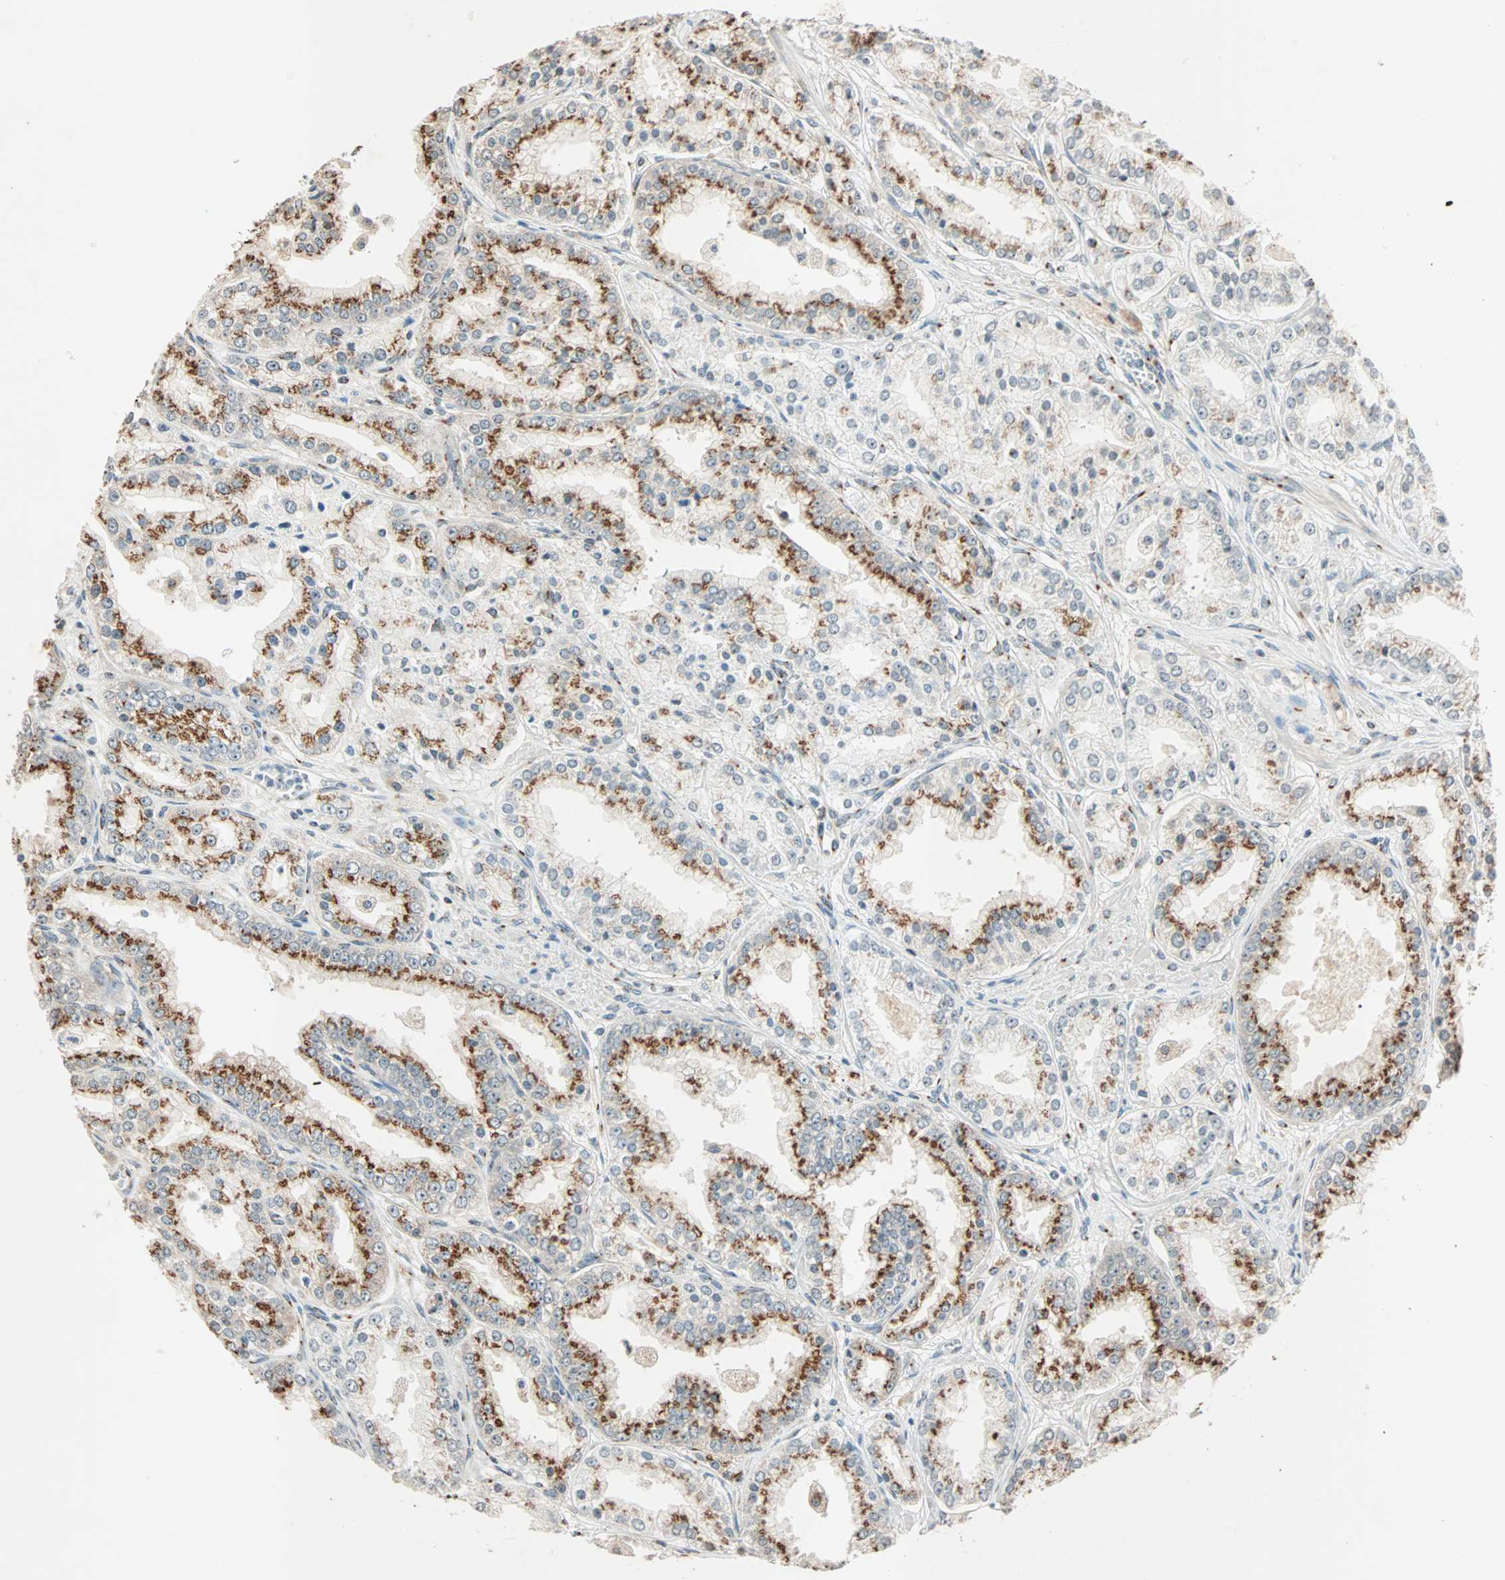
{"staining": {"intensity": "moderate", "quantity": "25%-75%", "location": "cytoplasmic/membranous"}, "tissue": "prostate cancer", "cell_type": "Tumor cells", "image_type": "cancer", "snomed": [{"axis": "morphology", "description": "Adenocarcinoma, High grade"}, {"axis": "topography", "description": "Prostate"}], "caption": "DAB (3,3'-diaminobenzidine) immunohistochemical staining of human prostate cancer (adenocarcinoma (high-grade)) shows moderate cytoplasmic/membranous protein positivity in approximately 25%-75% of tumor cells. Nuclei are stained in blue.", "gene": "PRDM2", "patient": {"sex": "male", "age": 61}}